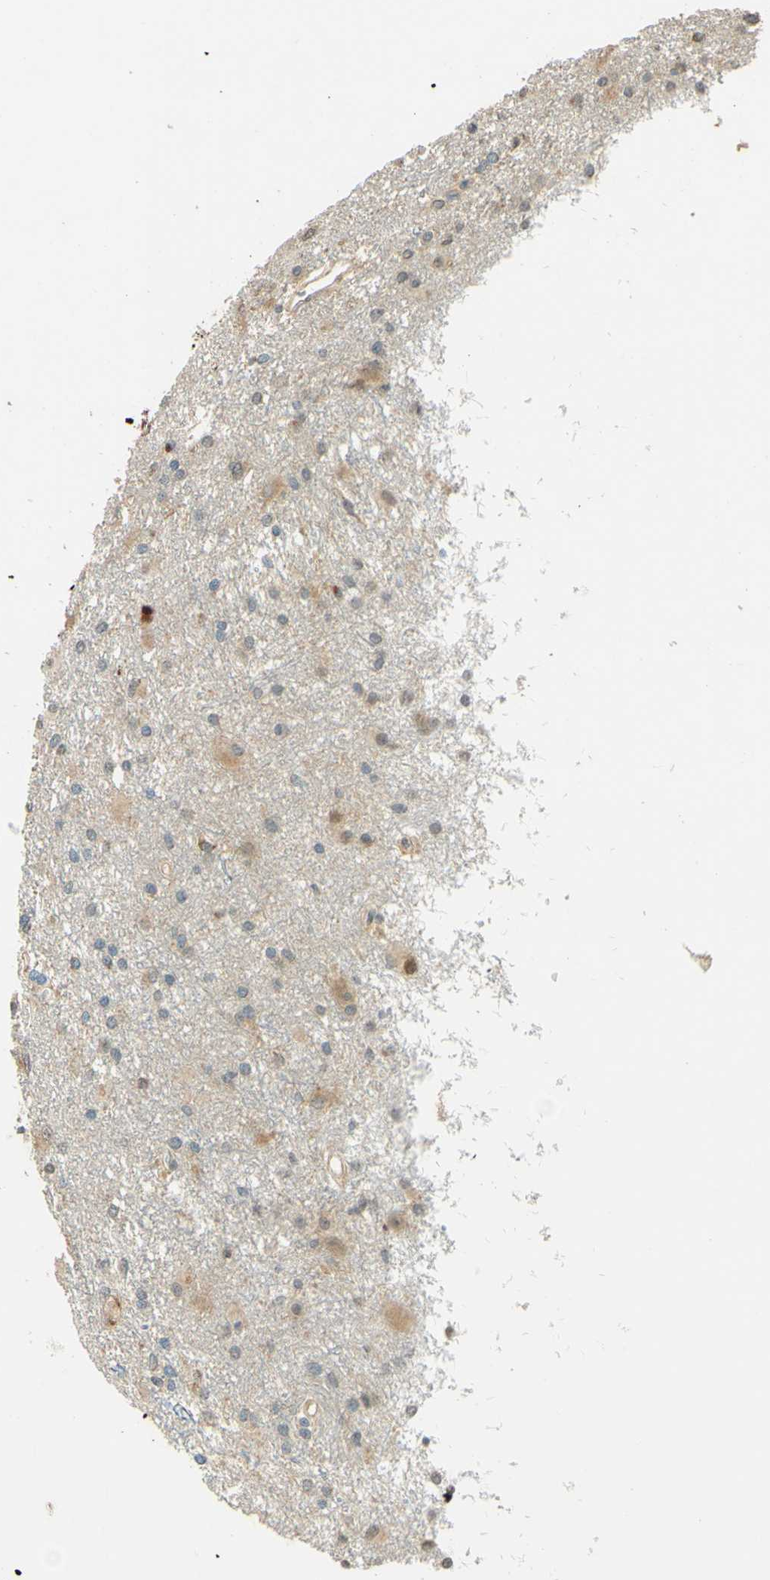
{"staining": {"intensity": "weak", "quantity": "25%-75%", "location": "cytoplasmic/membranous"}, "tissue": "glioma", "cell_type": "Tumor cells", "image_type": "cancer", "snomed": [{"axis": "morphology", "description": "Glioma, malignant, High grade"}, {"axis": "topography", "description": "Brain"}], "caption": "Immunohistochemistry micrograph of neoplastic tissue: malignant high-grade glioma stained using IHC reveals low levels of weak protein expression localized specifically in the cytoplasmic/membranous of tumor cells, appearing as a cytoplasmic/membranous brown color.", "gene": "ENTREP2", "patient": {"sex": "female", "age": 59}}